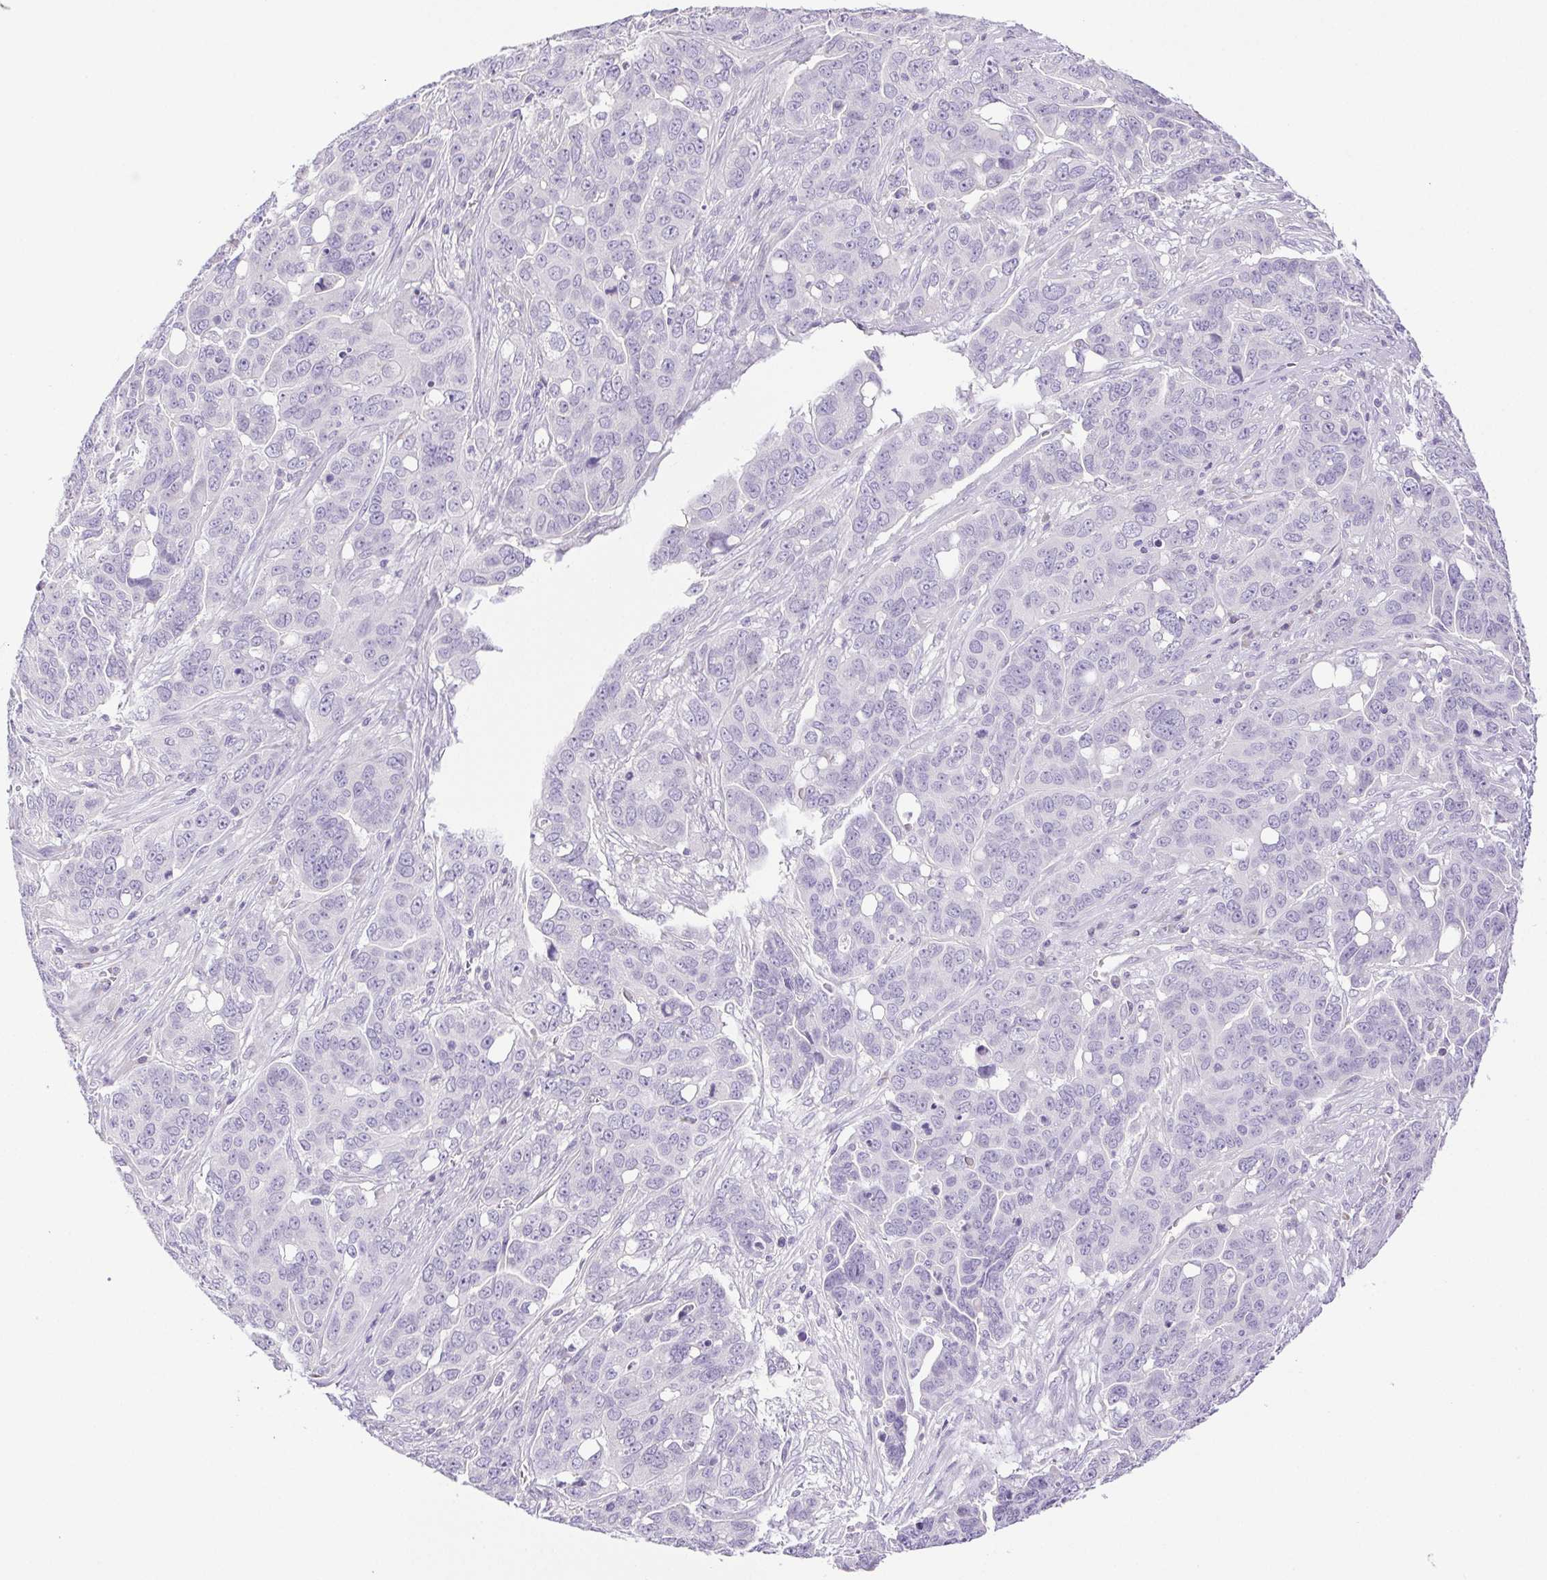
{"staining": {"intensity": "negative", "quantity": "none", "location": "none"}, "tissue": "ovarian cancer", "cell_type": "Tumor cells", "image_type": "cancer", "snomed": [{"axis": "morphology", "description": "Carcinoma, endometroid"}, {"axis": "topography", "description": "Ovary"}], "caption": "Immunohistochemistry histopathology image of neoplastic tissue: ovarian endometroid carcinoma stained with DAB (3,3'-diaminobenzidine) exhibits no significant protein staining in tumor cells.", "gene": "PAPPA2", "patient": {"sex": "female", "age": 78}}